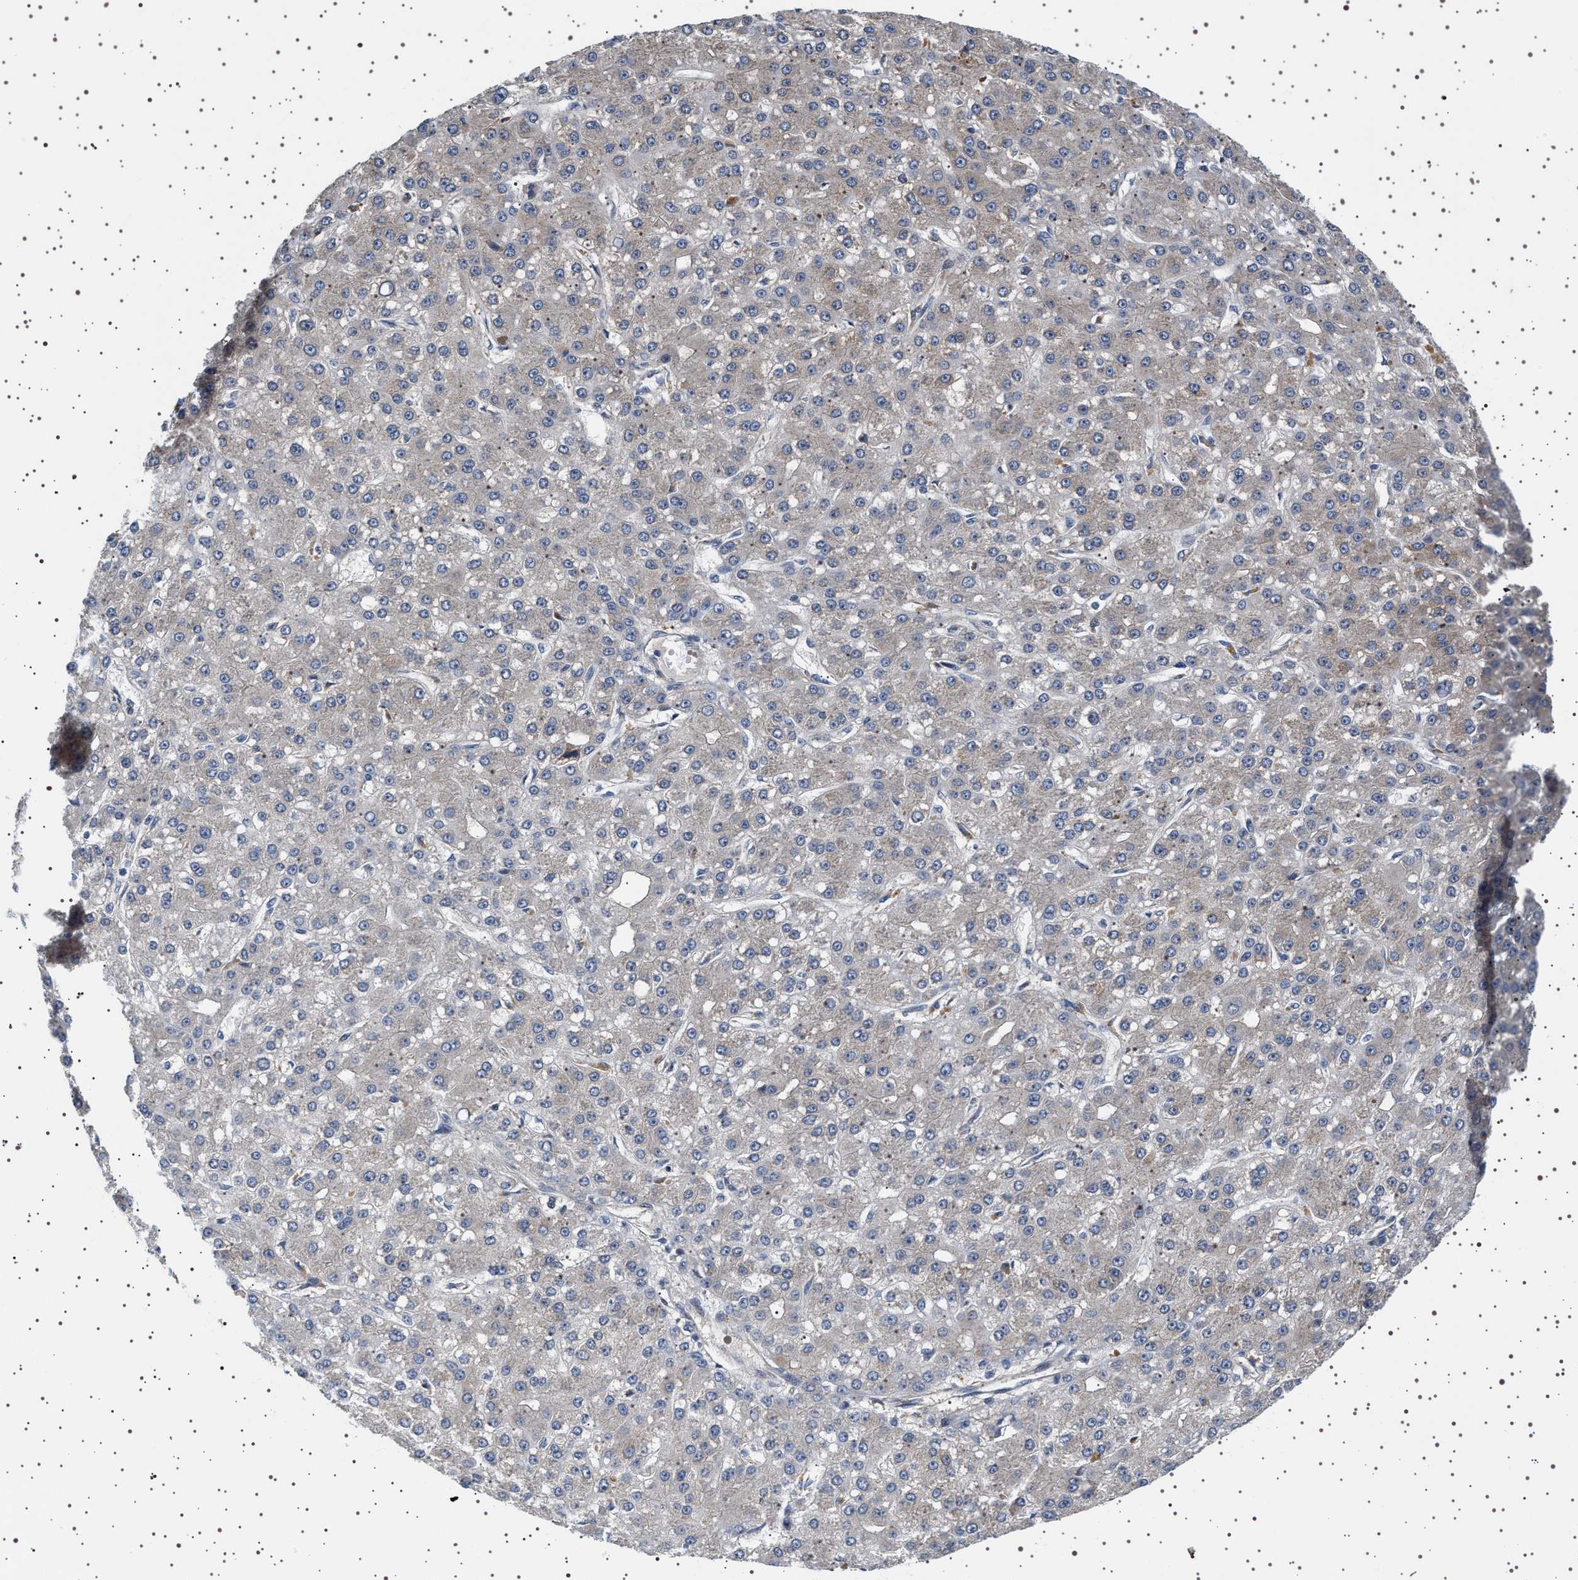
{"staining": {"intensity": "negative", "quantity": "none", "location": "none"}, "tissue": "liver cancer", "cell_type": "Tumor cells", "image_type": "cancer", "snomed": [{"axis": "morphology", "description": "Carcinoma, Hepatocellular, NOS"}, {"axis": "topography", "description": "Liver"}], "caption": "This micrograph is of liver cancer (hepatocellular carcinoma) stained with immunohistochemistry to label a protein in brown with the nuclei are counter-stained blue. There is no positivity in tumor cells. (Immunohistochemistry, brightfield microscopy, high magnification).", "gene": "BAG3", "patient": {"sex": "male", "age": 67}}